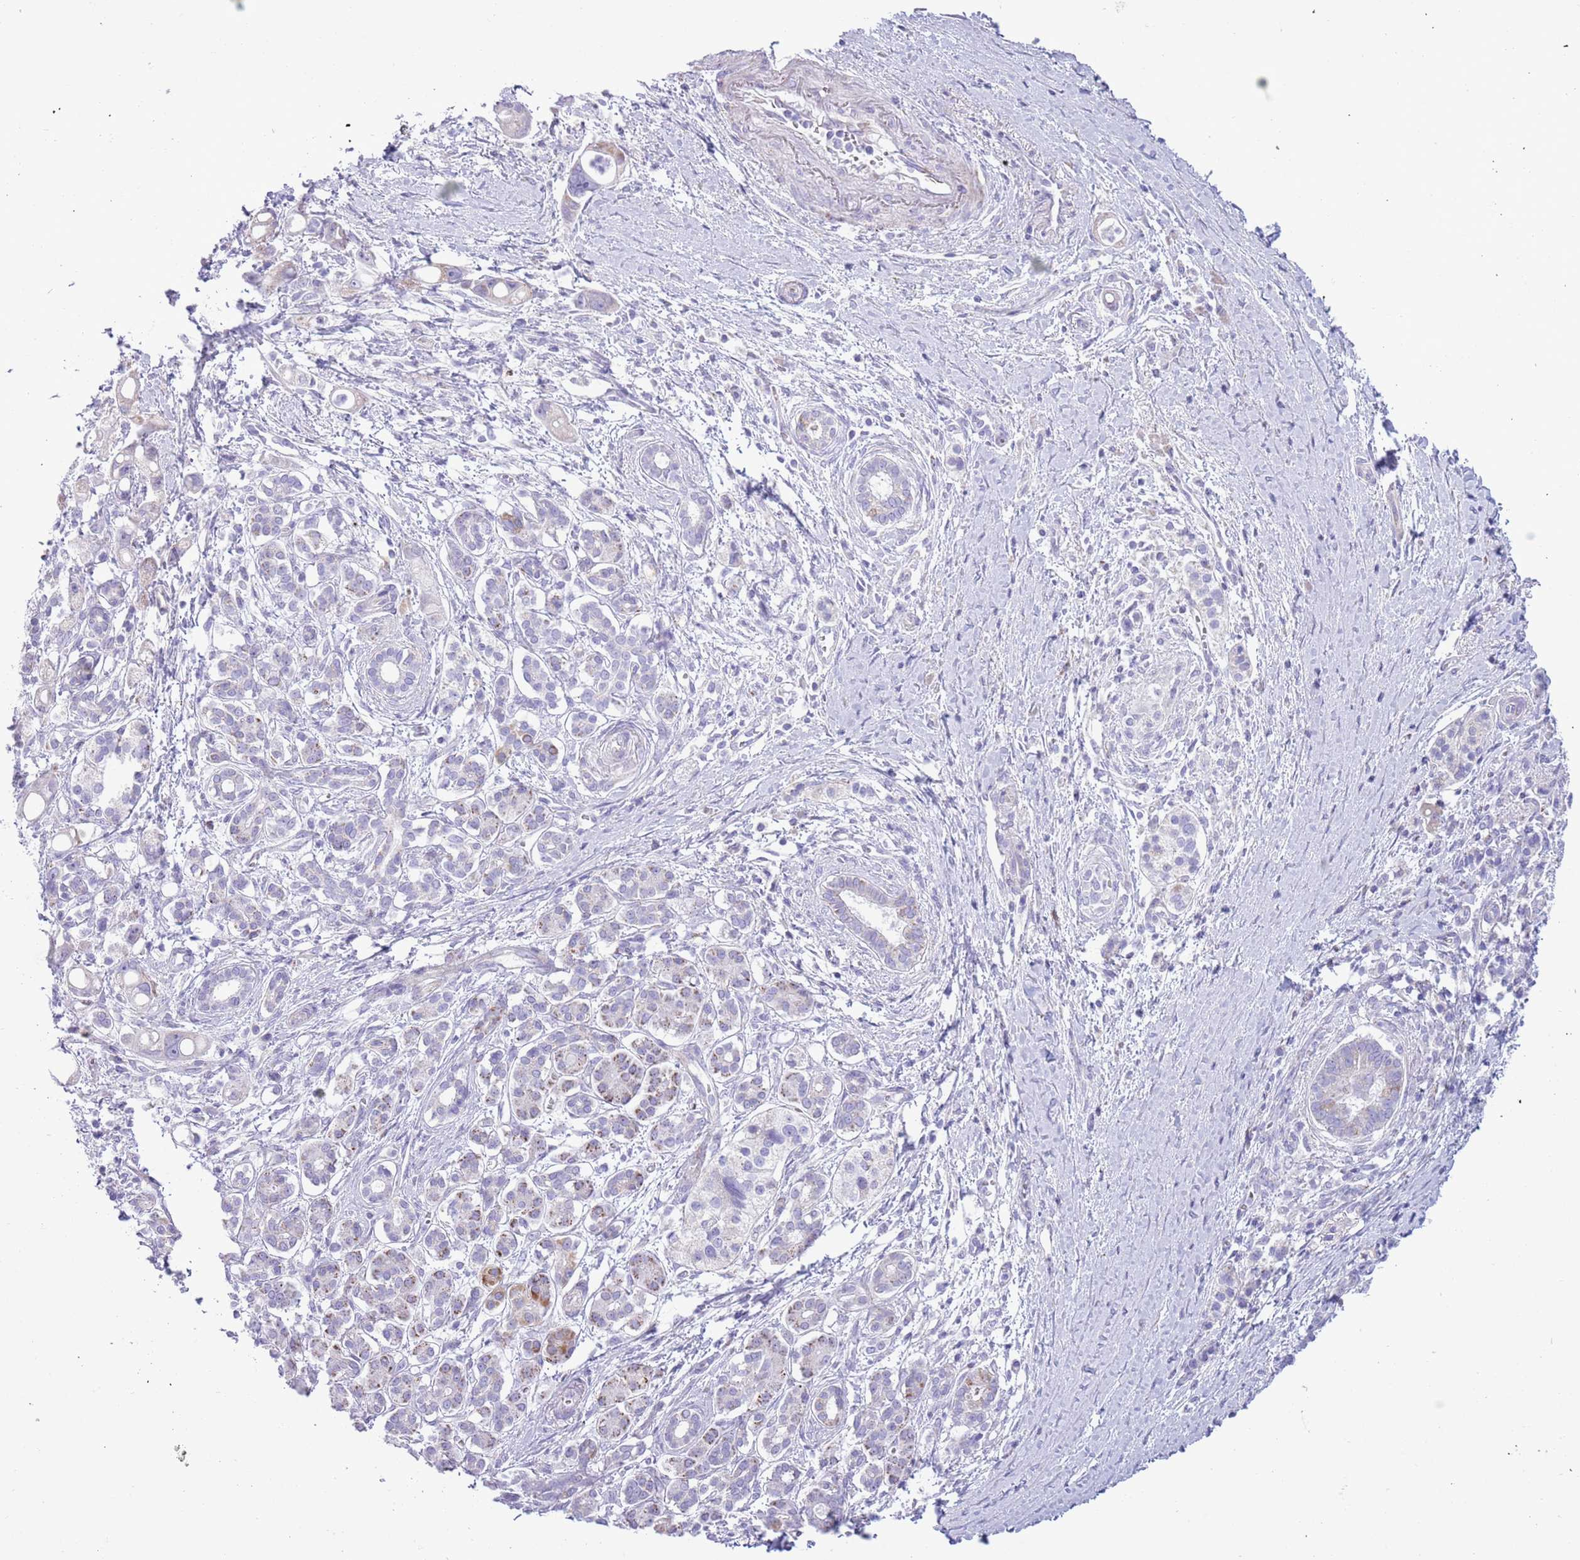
{"staining": {"intensity": "negative", "quantity": "none", "location": "none"}, "tissue": "pancreatic cancer", "cell_type": "Tumor cells", "image_type": "cancer", "snomed": [{"axis": "morphology", "description": "Adenocarcinoma, NOS"}, {"axis": "topography", "description": "Pancreas"}], "caption": "The photomicrograph demonstrates no staining of tumor cells in pancreatic adenocarcinoma. (DAB (3,3'-diaminobenzidine) immunohistochemistry (IHC) with hematoxylin counter stain).", "gene": "MOCOS", "patient": {"sex": "male", "age": 68}}